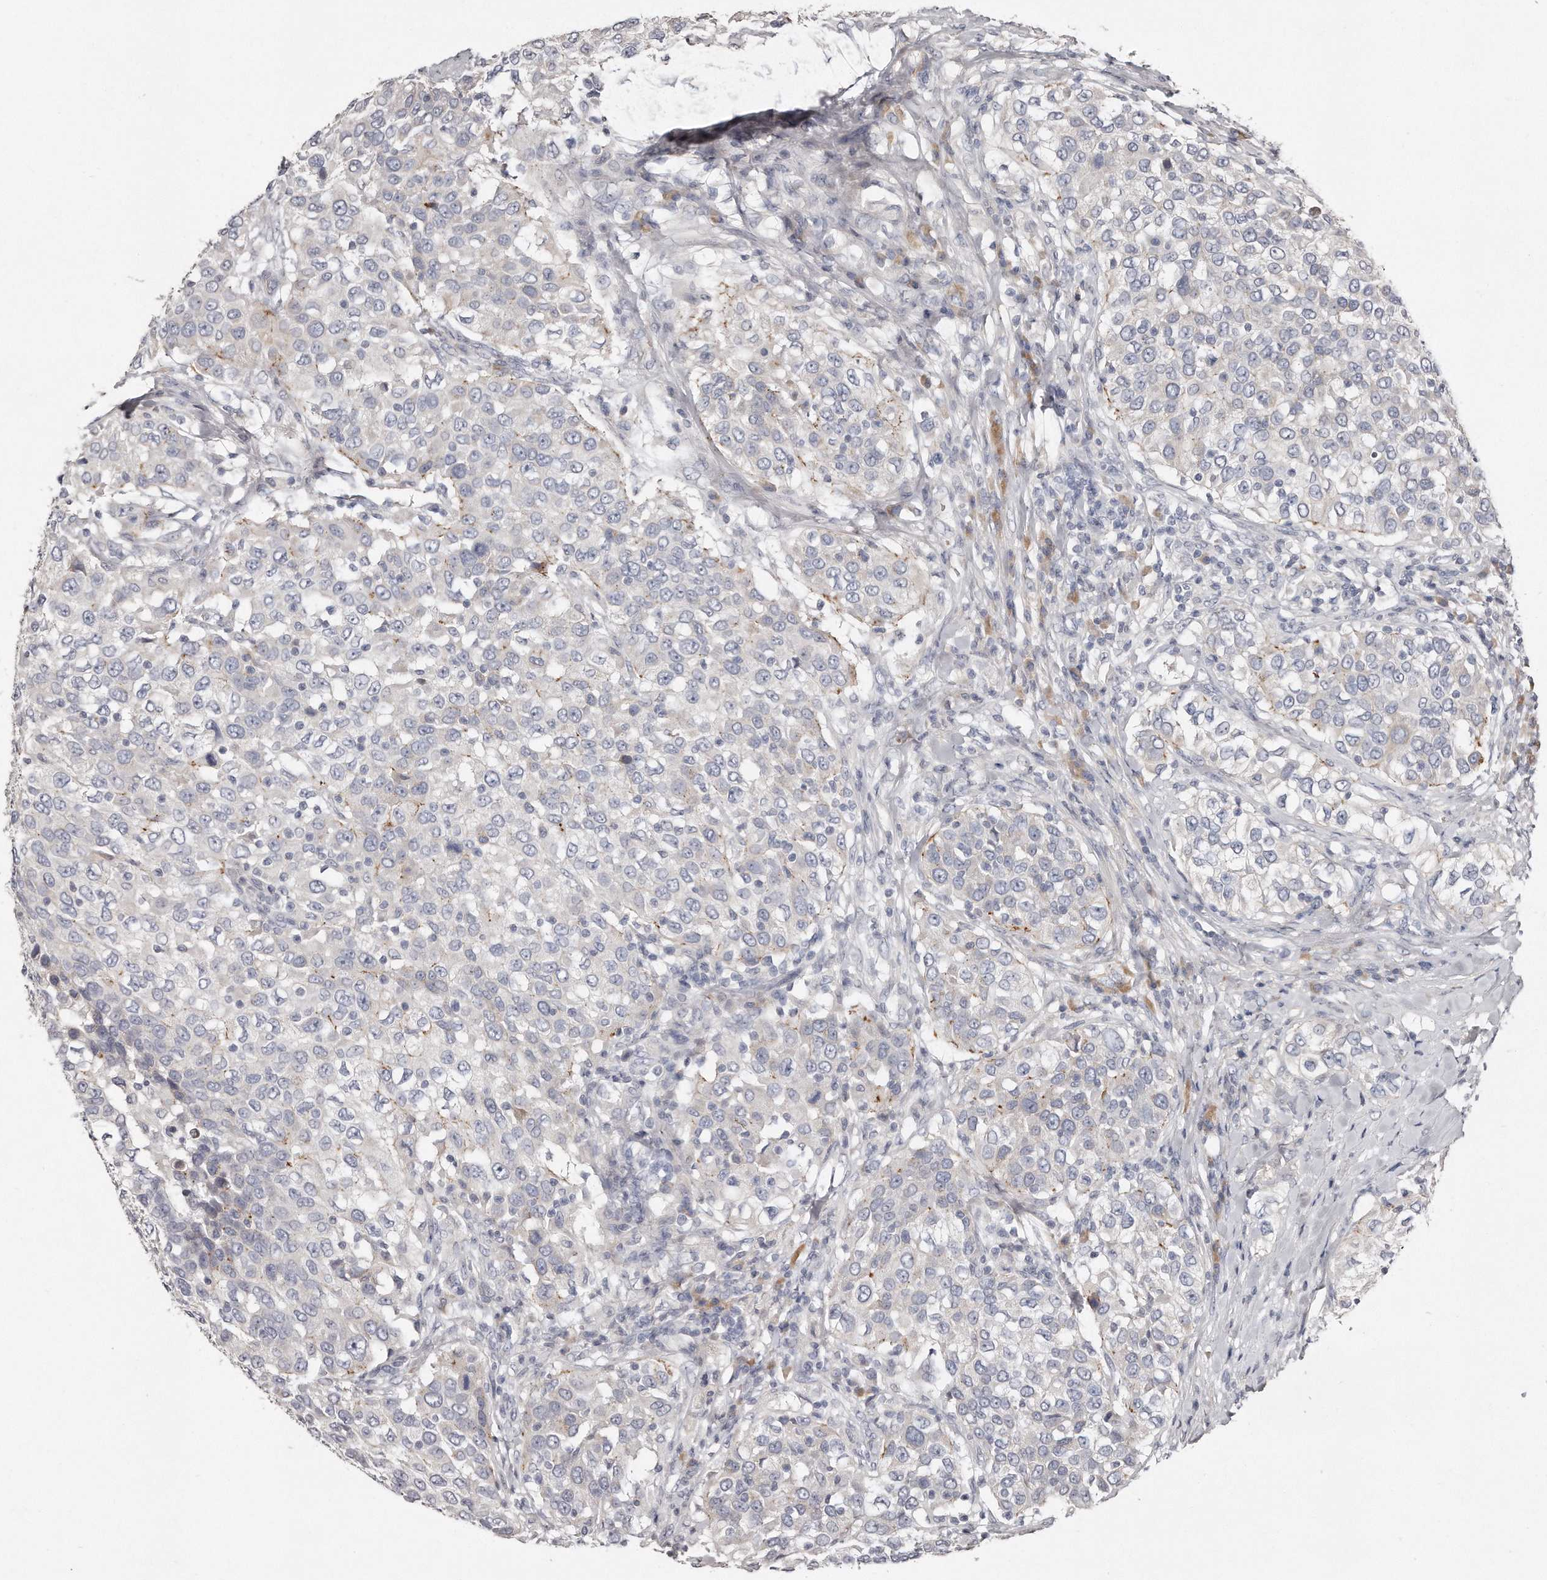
{"staining": {"intensity": "negative", "quantity": "none", "location": "none"}, "tissue": "urothelial cancer", "cell_type": "Tumor cells", "image_type": "cancer", "snomed": [{"axis": "morphology", "description": "Urothelial carcinoma, High grade"}, {"axis": "topography", "description": "Urinary bladder"}], "caption": "Immunohistochemical staining of high-grade urothelial carcinoma displays no significant expression in tumor cells.", "gene": "TECR", "patient": {"sex": "female", "age": 80}}